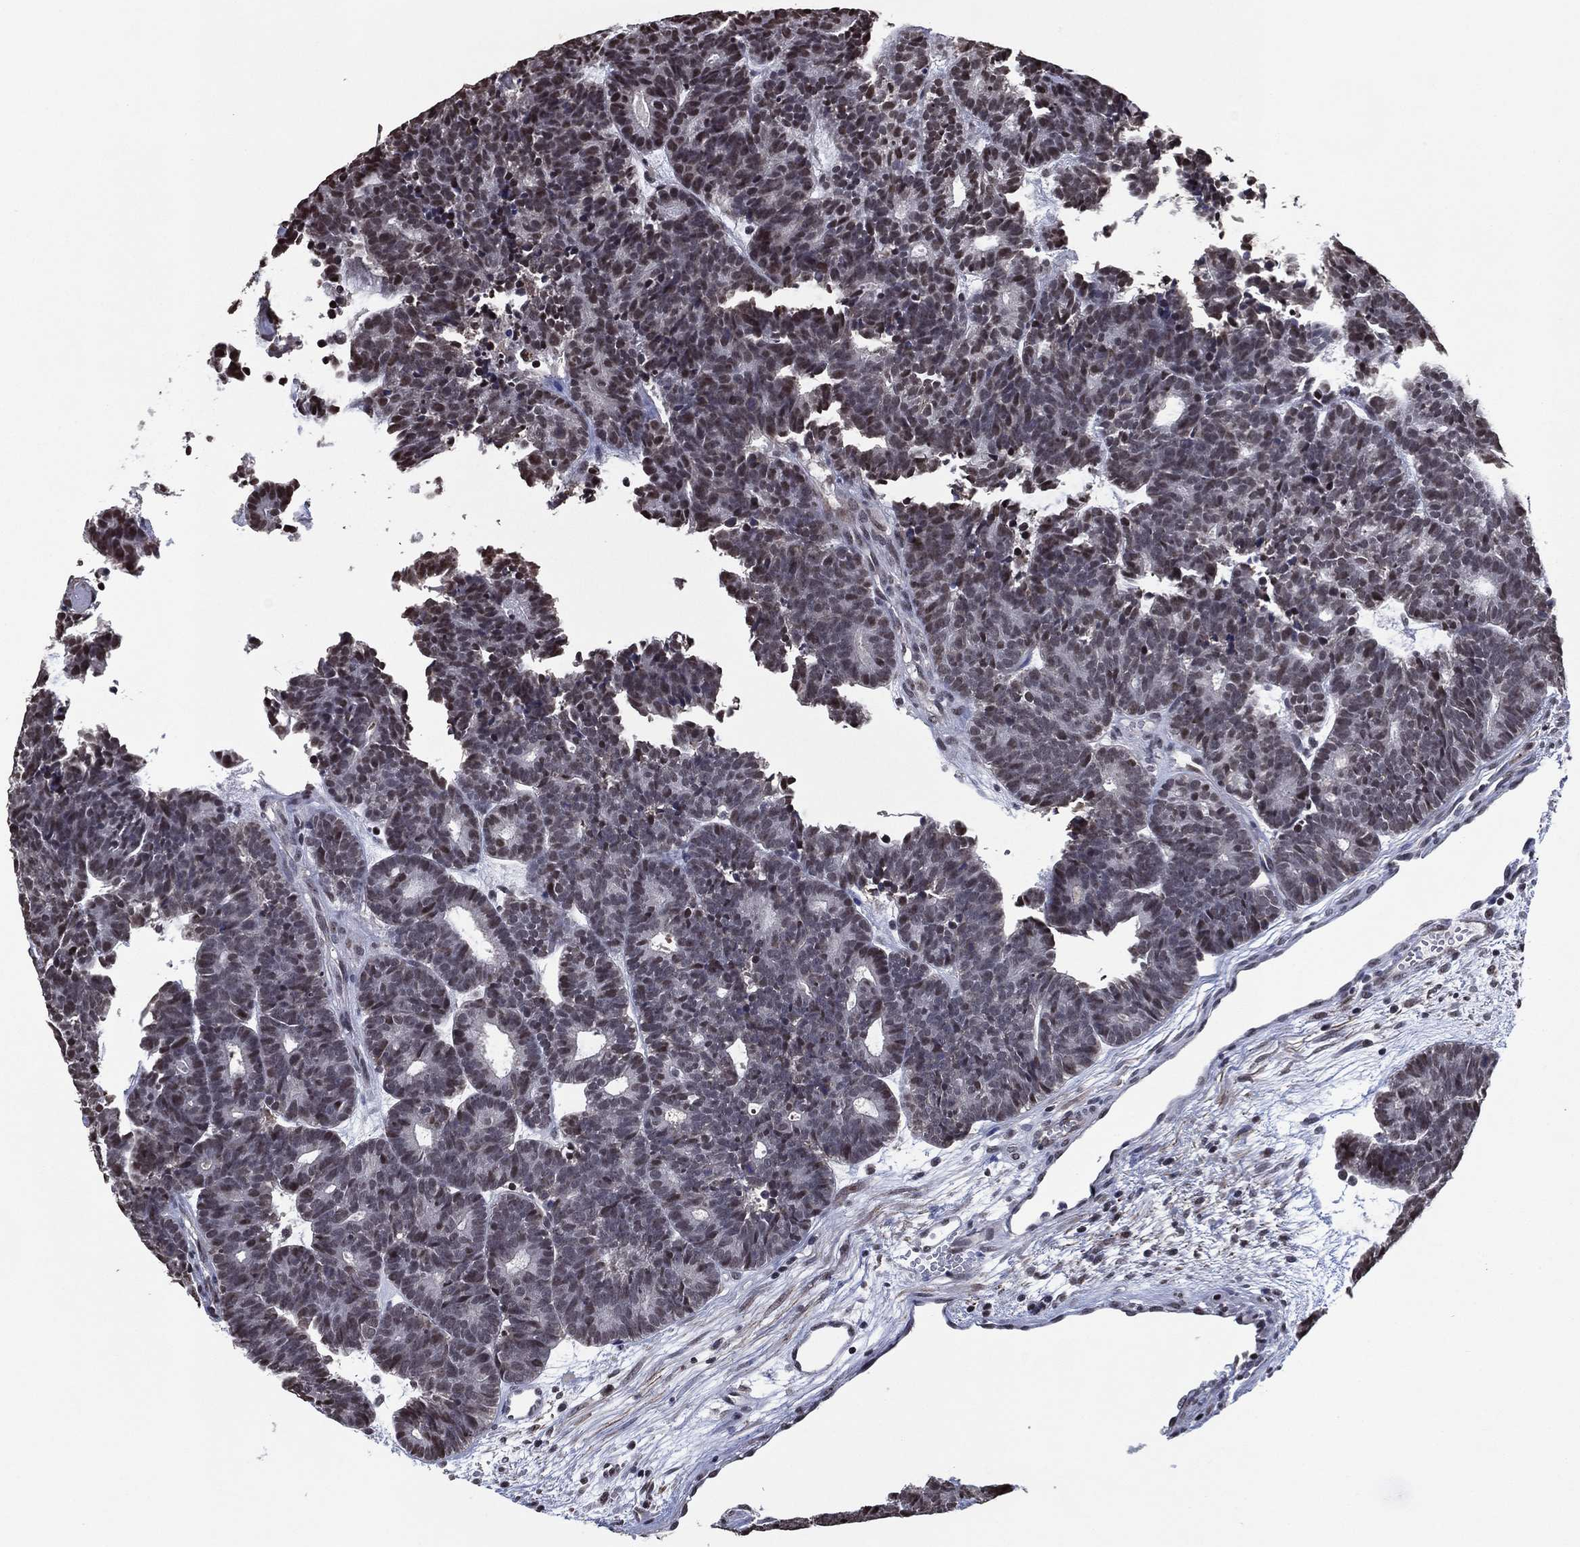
{"staining": {"intensity": "moderate", "quantity": "25%-75%", "location": "nuclear"}, "tissue": "head and neck cancer", "cell_type": "Tumor cells", "image_type": "cancer", "snomed": [{"axis": "morphology", "description": "Adenocarcinoma, NOS"}, {"axis": "topography", "description": "Head-Neck"}], "caption": "Immunohistochemical staining of head and neck cancer displays medium levels of moderate nuclear protein positivity in approximately 25%-75% of tumor cells.", "gene": "ZBTB42", "patient": {"sex": "female", "age": 81}}